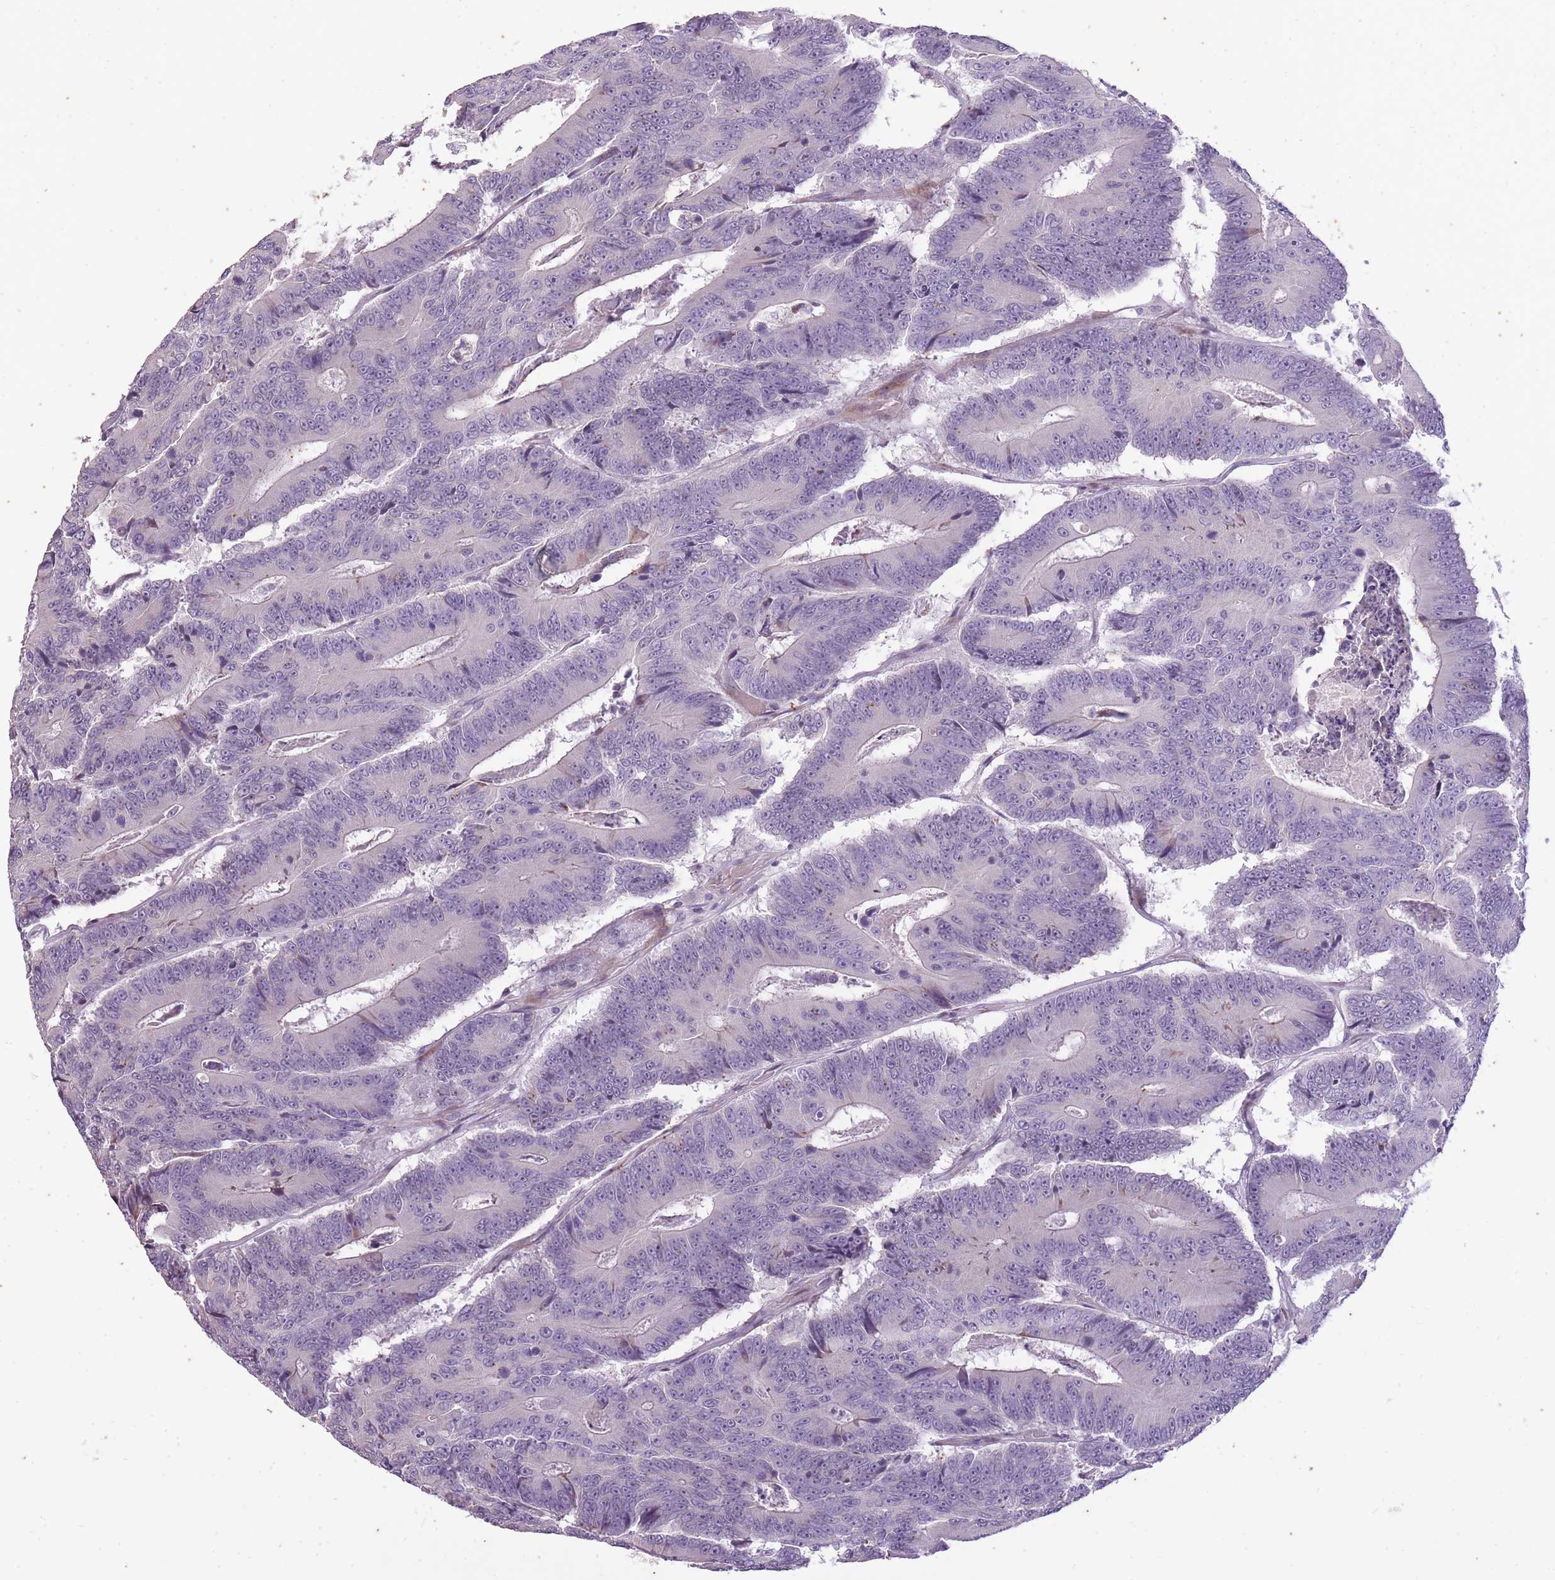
{"staining": {"intensity": "negative", "quantity": "none", "location": "none"}, "tissue": "colorectal cancer", "cell_type": "Tumor cells", "image_type": "cancer", "snomed": [{"axis": "morphology", "description": "Adenocarcinoma, NOS"}, {"axis": "topography", "description": "Colon"}], "caption": "DAB immunohistochemical staining of human colorectal cancer shows no significant positivity in tumor cells.", "gene": "CNTNAP3", "patient": {"sex": "male", "age": 83}}